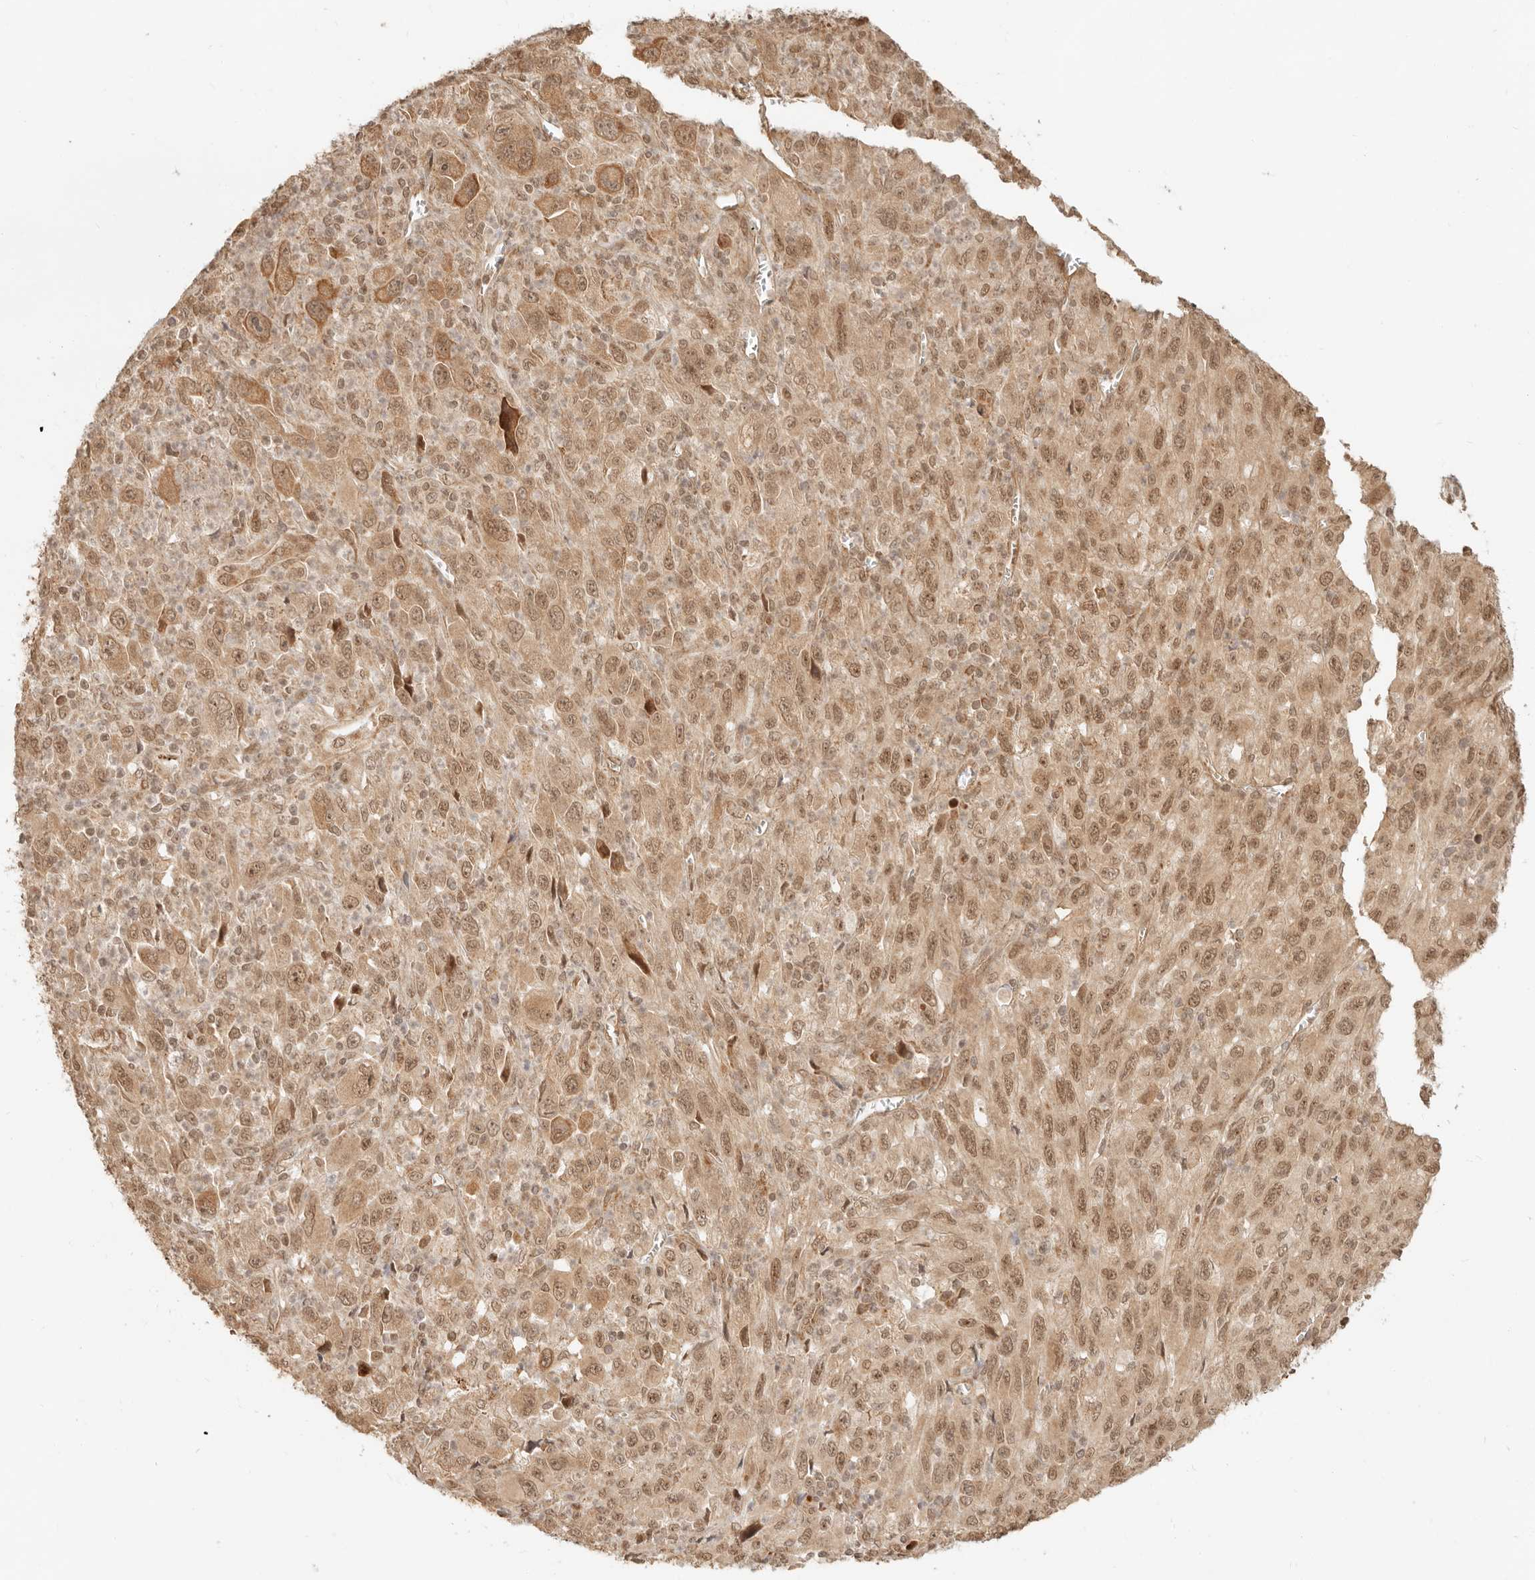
{"staining": {"intensity": "moderate", "quantity": ">75%", "location": "nuclear"}, "tissue": "melanoma", "cell_type": "Tumor cells", "image_type": "cancer", "snomed": [{"axis": "morphology", "description": "Malignant melanoma, Metastatic site"}, {"axis": "topography", "description": "Skin"}], "caption": "Moderate nuclear protein staining is identified in about >75% of tumor cells in malignant melanoma (metastatic site).", "gene": "BAALC", "patient": {"sex": "female", "age": 56}}